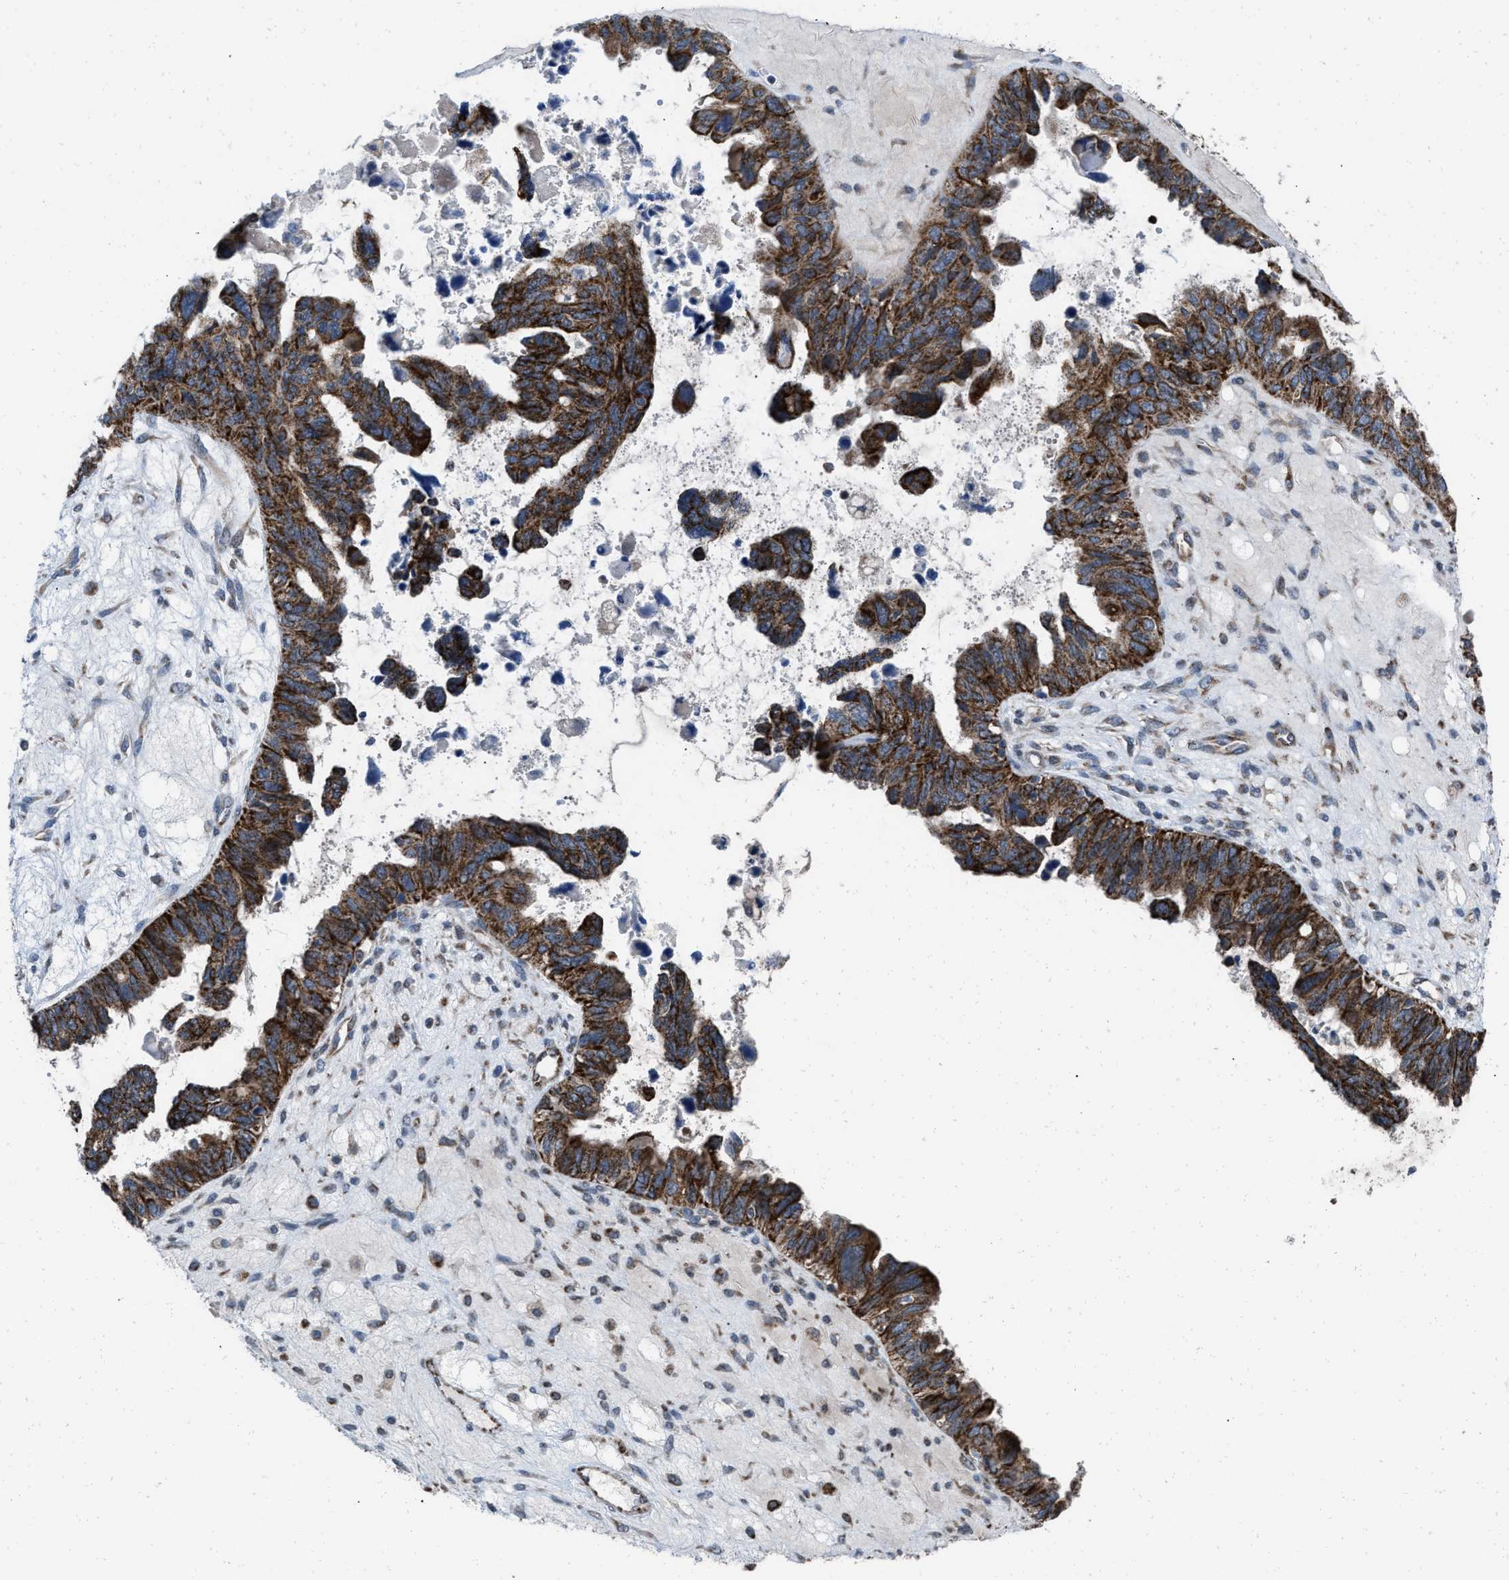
{"staining": {"intensity": "strong", "quantity": ">75%", "location": "cytoplasmic/membranous"}, "tissue": "ovarian cancer", "cell_type": "Tumor cells", "image_type": "cancer", "snomed": [{"axis": "morphology", "description": "Cystadenocarcinoma, serous, NOS"}, {"axis": "topography", "description": "Ovary"}], "caption": "Ovarian cancer tissue demonstrates strong cytoplasmic/membranous staining in approximately >75% of tumor cells, visualized by immunohistochemistry.", "gene": "AKAP1", "patient": {"sex": "female", "age": 79}}